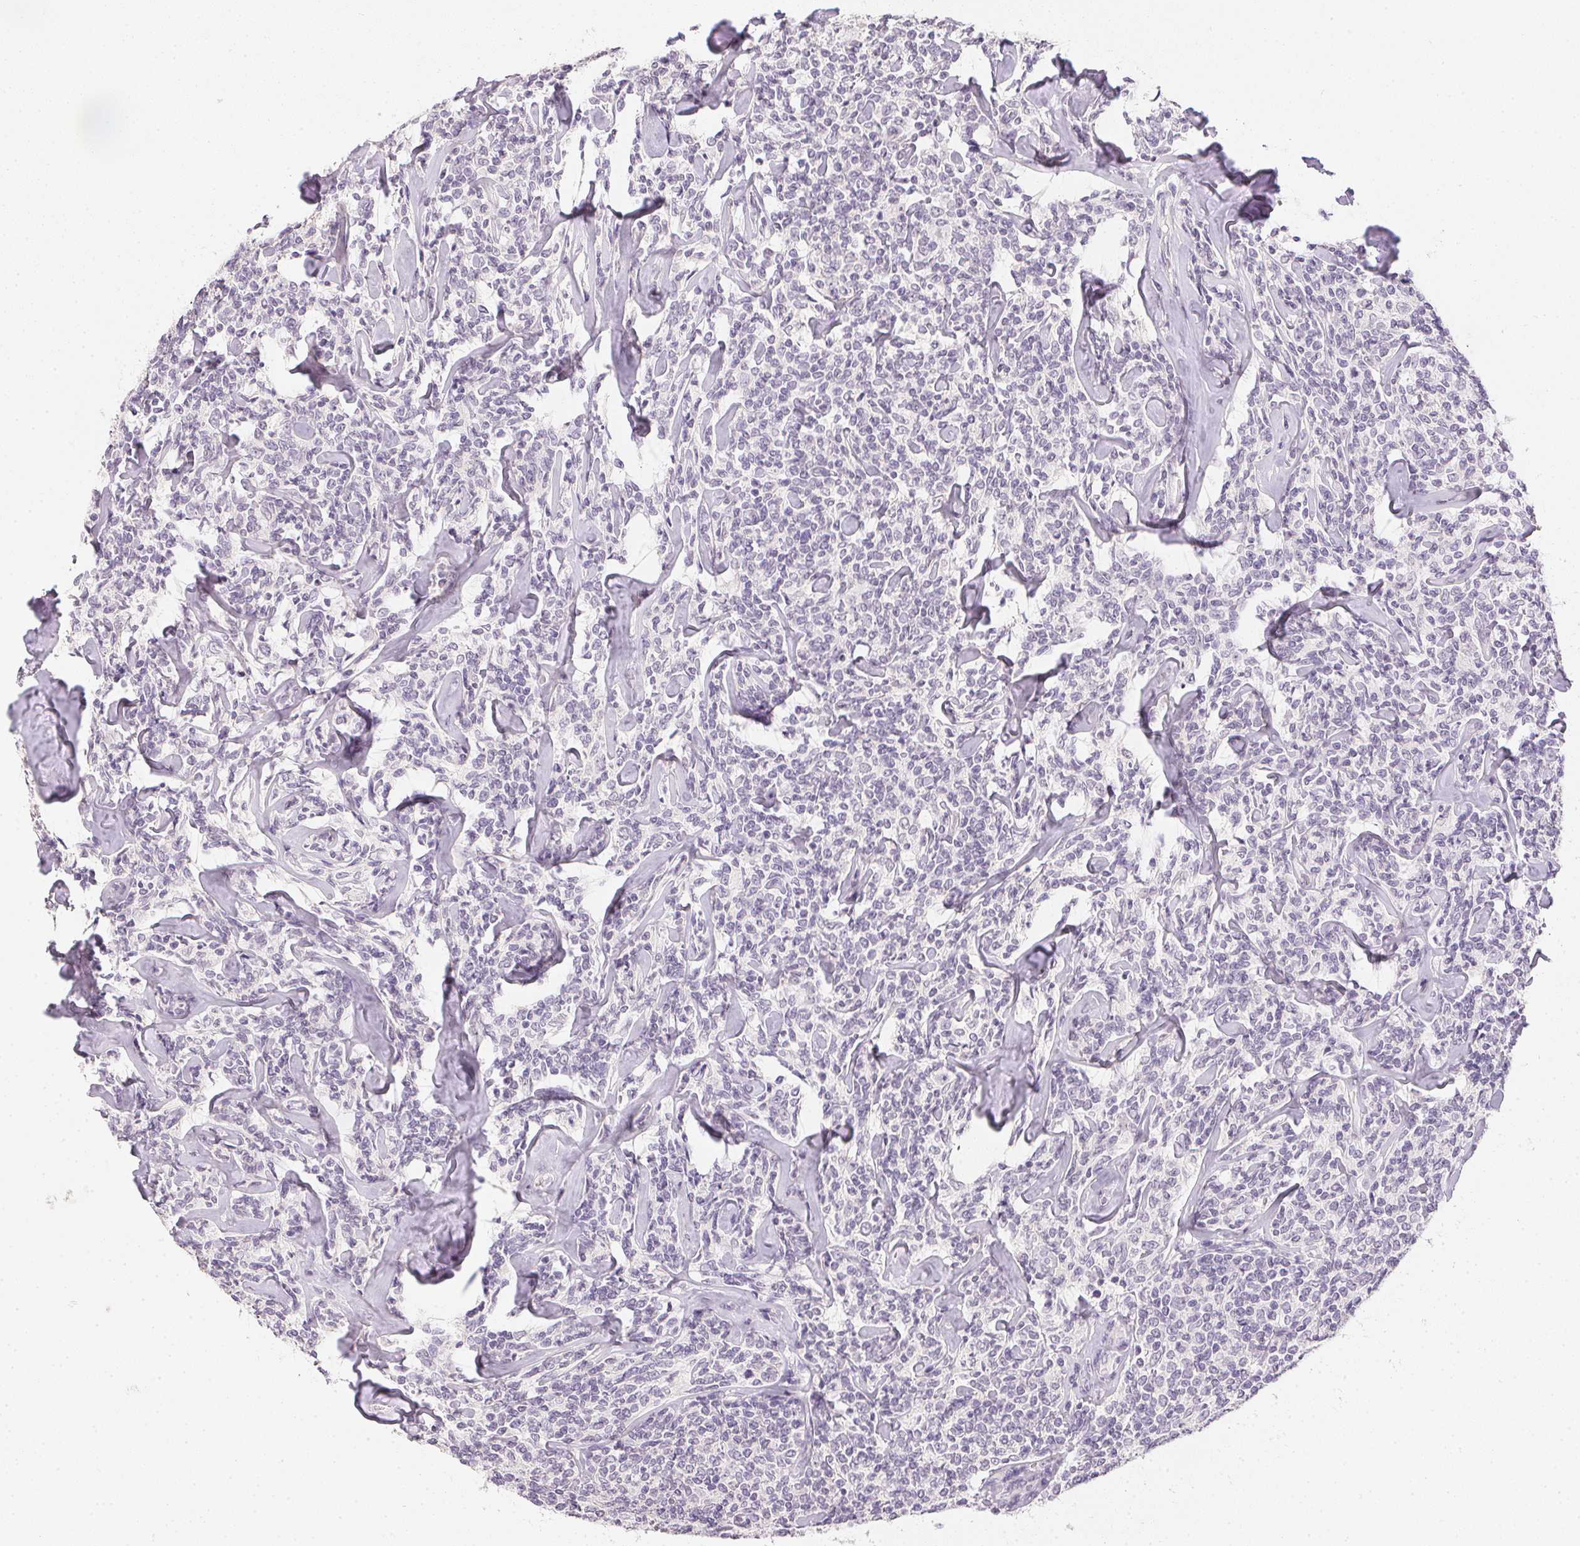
{"staining": {"intensity": "negative", "quantity": "none", "location": "none"}, "tissue": "lymphoma", "cell_type": "Tumor cells", "image_type": "cancer", "snomed": [{"axis": "morphology", "description": "Malignant lymphoma, non-Hodgkin's type, Low grade"}, {"axis": "topography", "description": "Lymph node"}], "caption": "Immunohistochemistry micrograph of neoplastic tissue: low-grade malignant lymphoma, non-Hodgkin's type stained with DAB demonstrates no significant protein staining in tumor cells.", "gene": "PPY", "patient": {"sex": "female", "age": 56}}